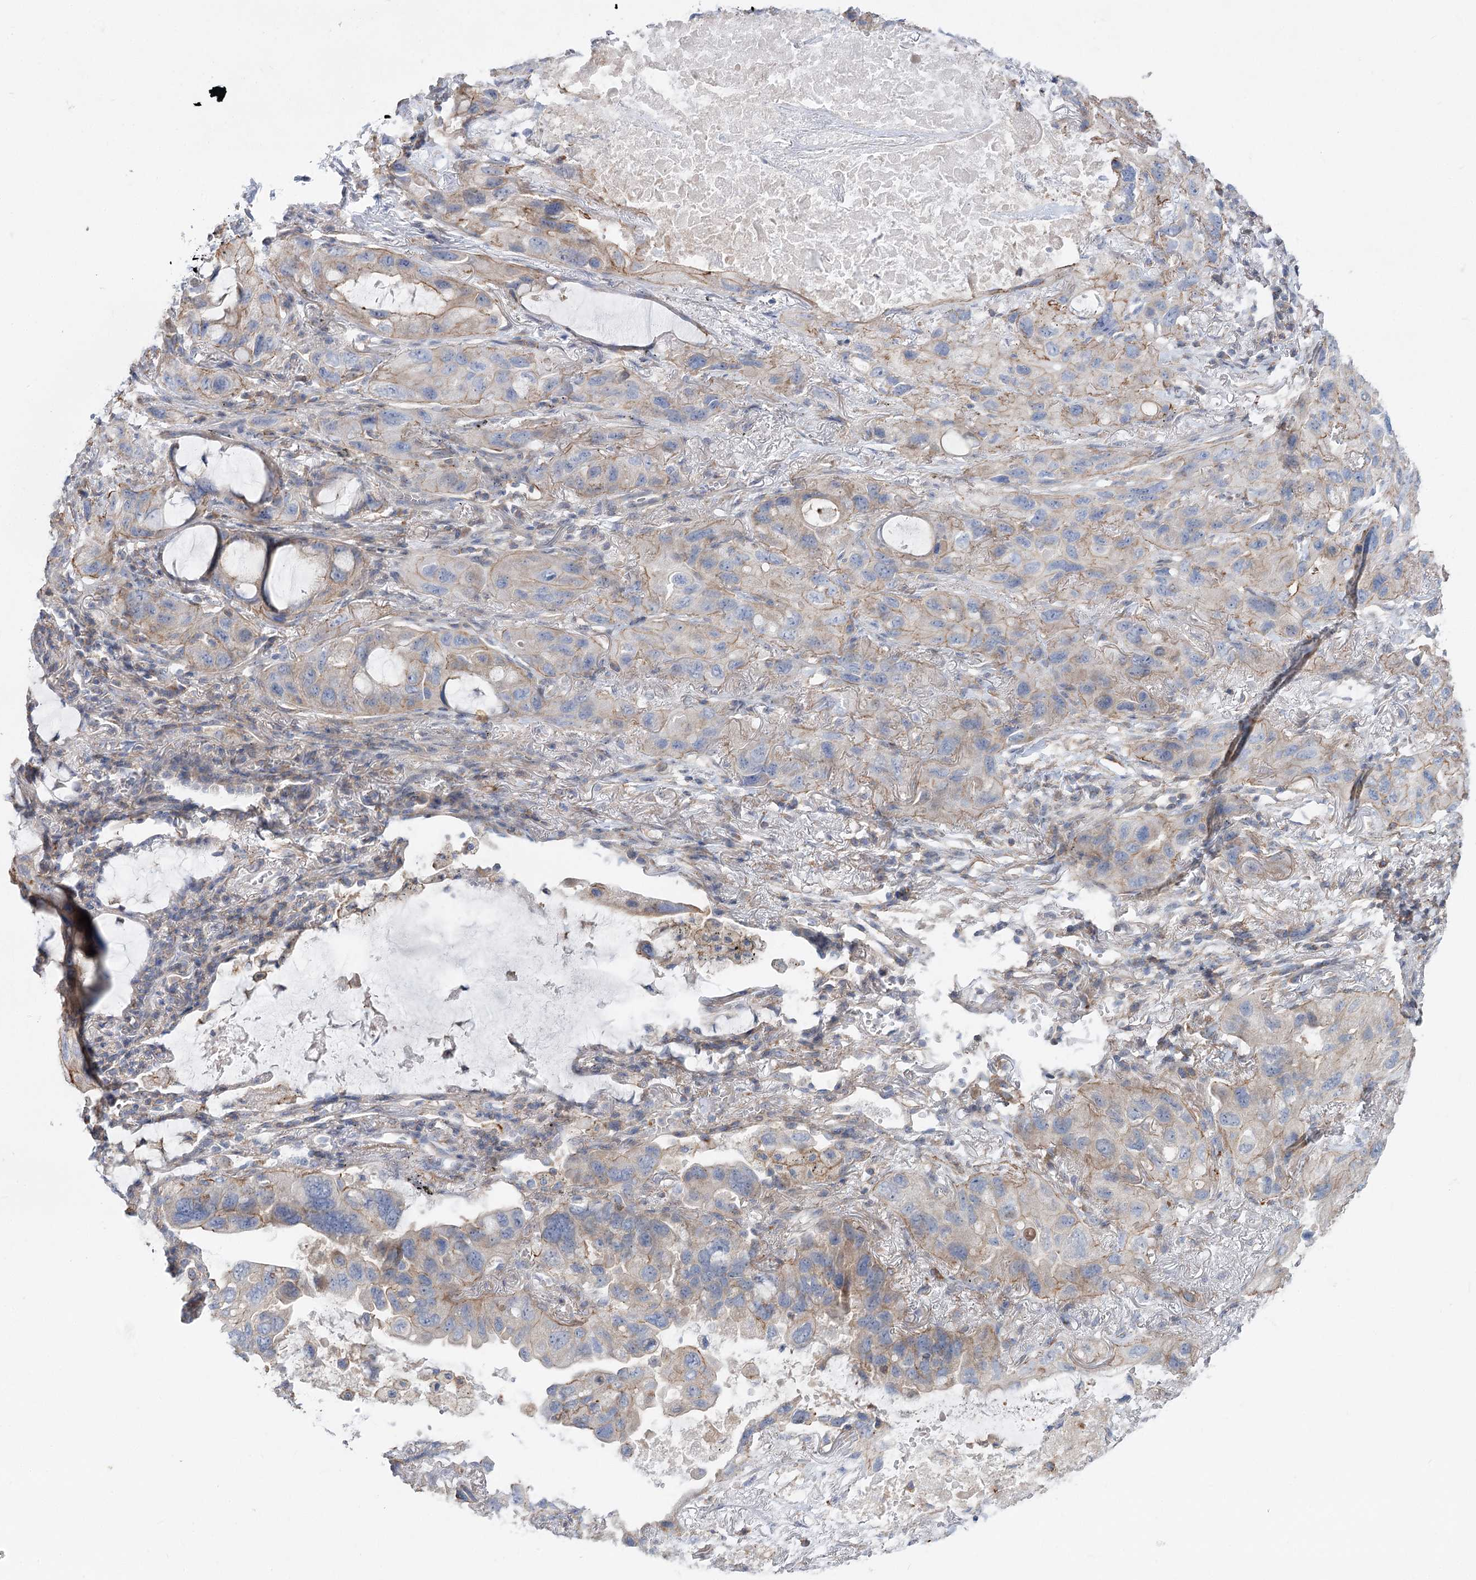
{"staining": {"intensity": "weak", "quantity": "25%-75%", "location": "cytoplasmic/membranous"}, "tissue": "lung cancer", "cell_type": "Tumor cells", "image_type": "cancer", "snomed": [{"axis": "morphology", "description": "Squamous cell carcinoma, NOS"}, {"axis": "topography", "description": "Lung"}], "caption": "Brown immunohistochemical staining in lung cancer (squamous cell carcinoma) displays weak cytoplasmic/membranous staining in approximately 25%-75% of tumor cells.", "gene": "LARP1B", "patient": {"sex": "female", "age": 73}}